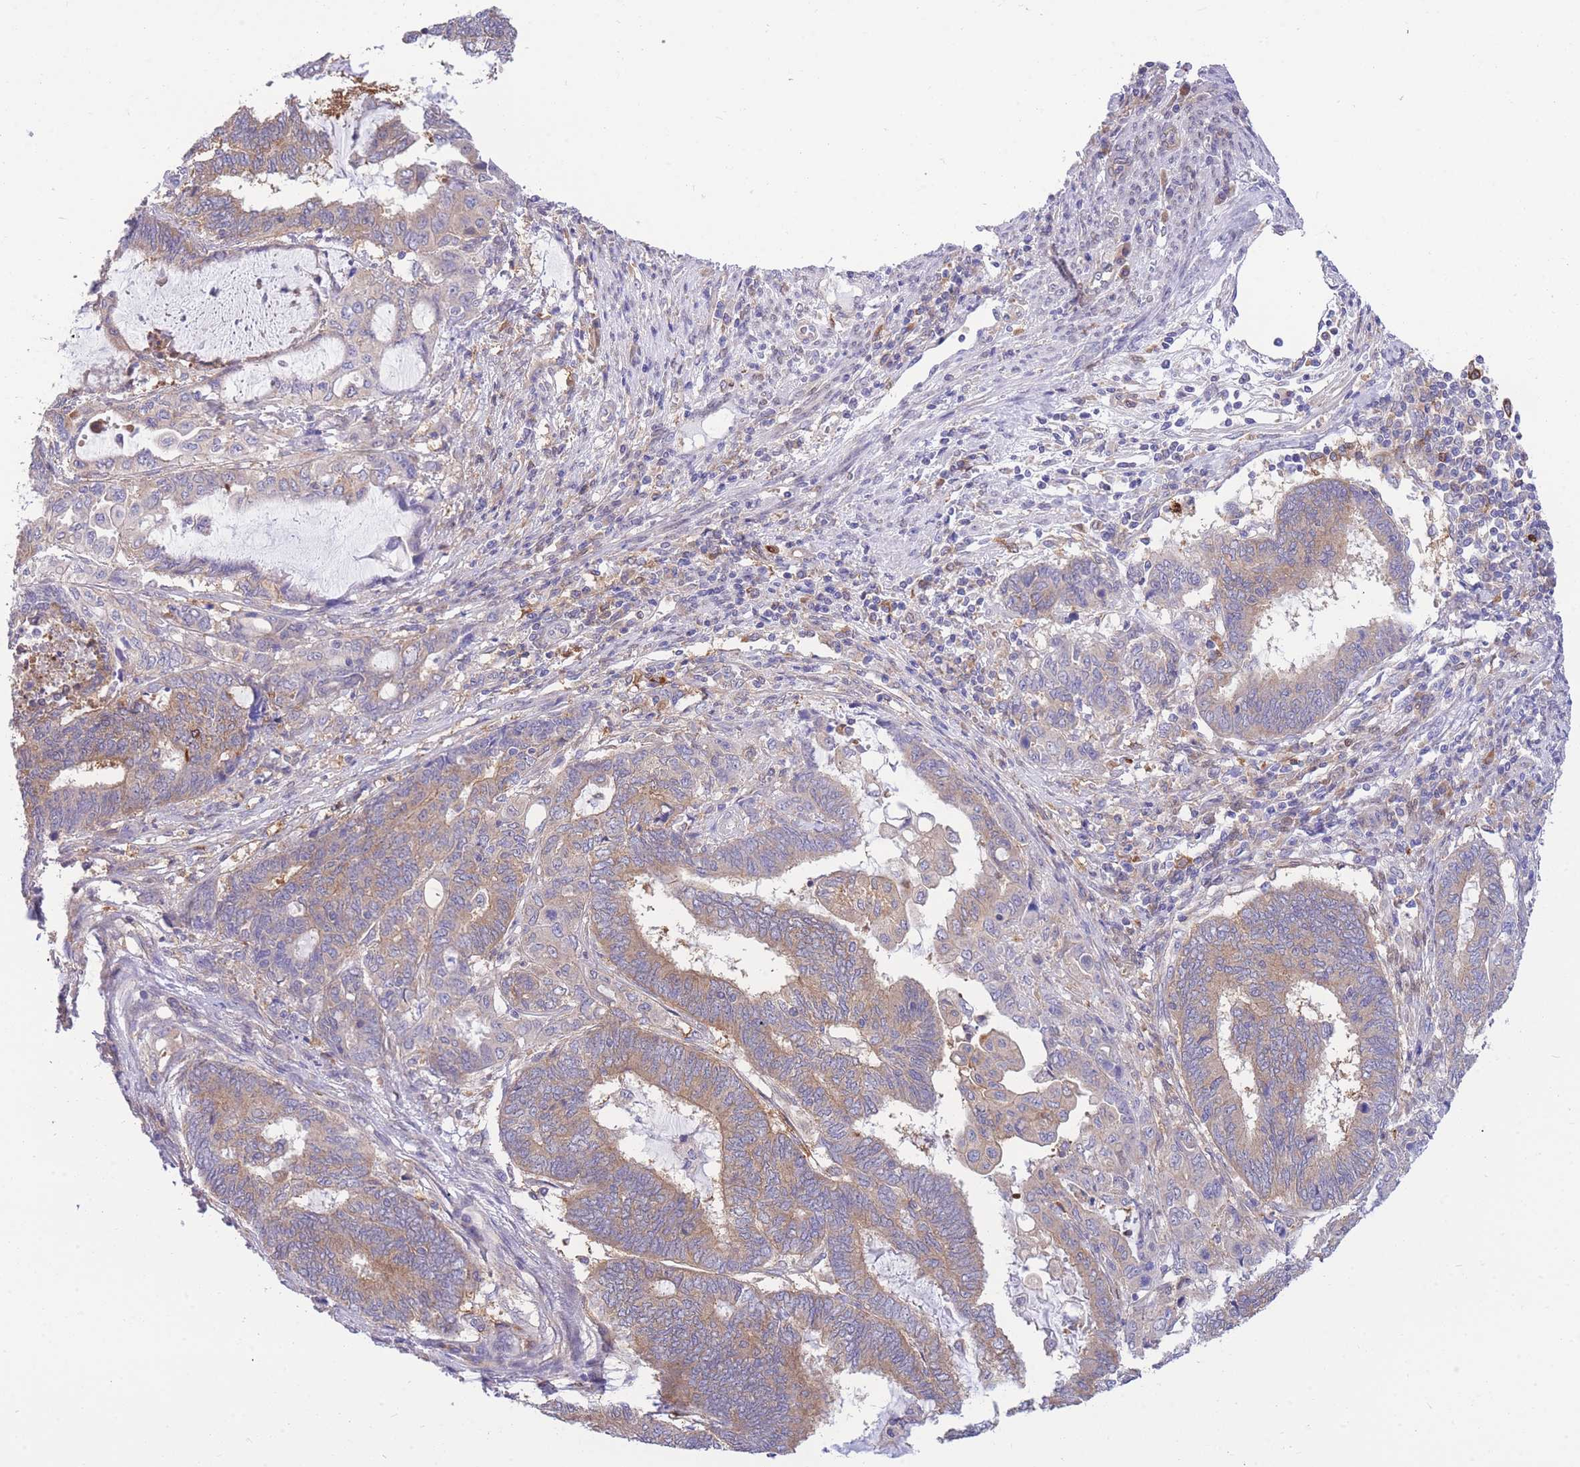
{"staining": {"intensity": "moderate", "quantity": "25%-75%", "location": "cytoplasmic/membranous"}, "tissue": "endometrial cancer", "cell_type": "Tumor cells", "image_type": "cancer", "snomed": [{"axis": "morphology", "description": "Adenocarcinoma, NOS"}, {"axis": "topography", "description": "Uterus"}, {"axis": "topography", "description": "Endometrium"}], "caption": "The immunohistochemical stain labels moderate cytoplasmic/membranous staining in tumor cells of endometrial cancer (adenocarcinoma) tissue.", "gene": "NAMPT", "patient": {"sex": "female", "age": 70}}